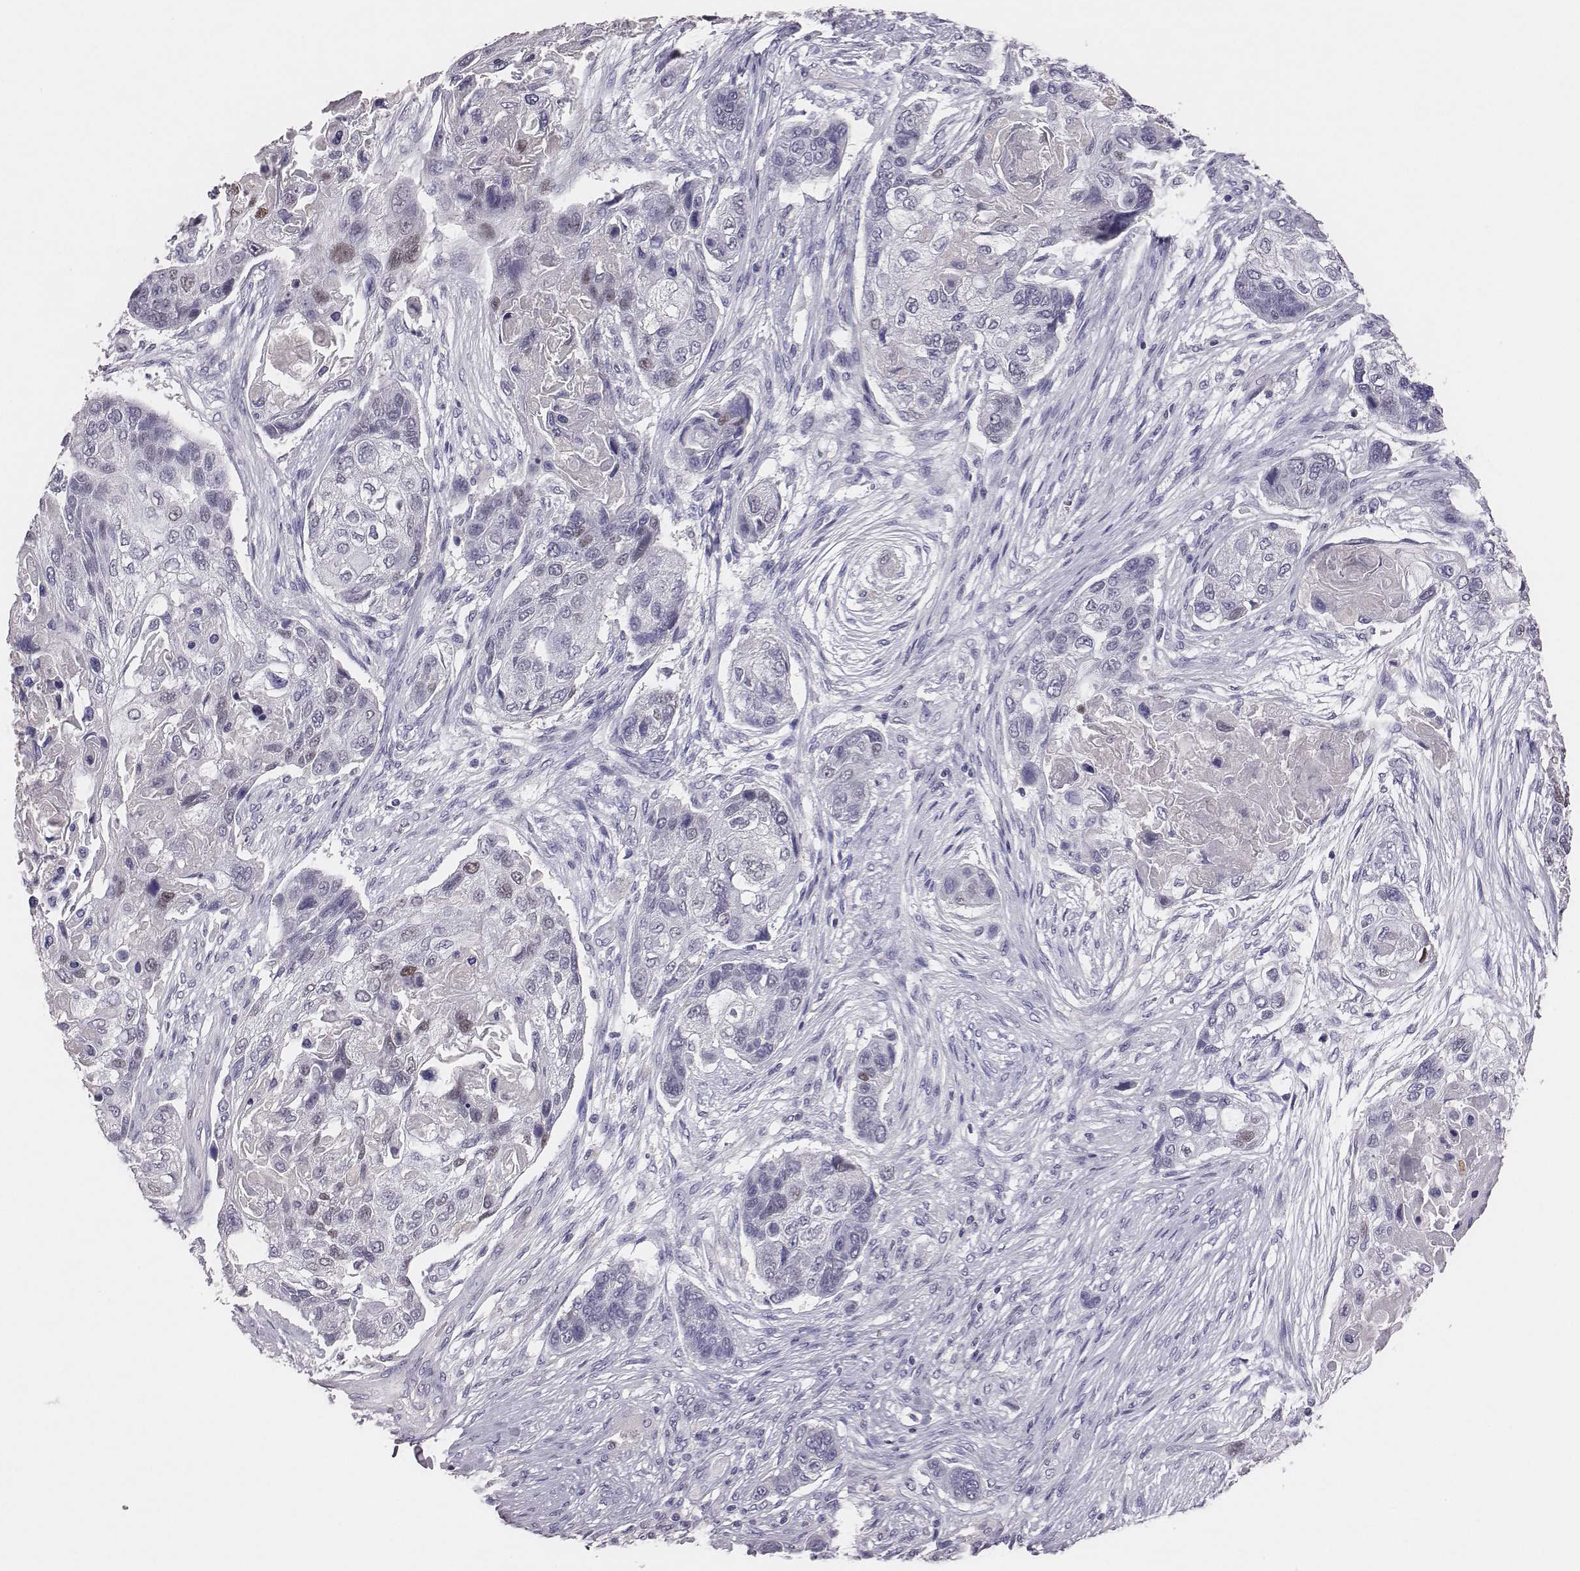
{"staining": {"intensity": "negative", "quantity": "none", "location": "none"}, "tissue": "lung cancer", "cell_type": "Tumor cells", "image_type": "cancer", "snomed": [{"axis": "morphology", "description": "Squamous cell carcinoma, NOS"}, {"axis": "topography", "description": "Lung"}], "caption": "Immunohistochemistry (IHC) histopathology image of neoplastic tissue: human lung squamous cell carcinoma stained with DAB shows no significant protein staining in tumor cells. (Brightfield microscopy of DAB (3,3'-diaminobenzidine) immunohistochemistry (IHC) at high magnification).", "gene": "EN1", "patient": {"sex": "male", "age": 69}}